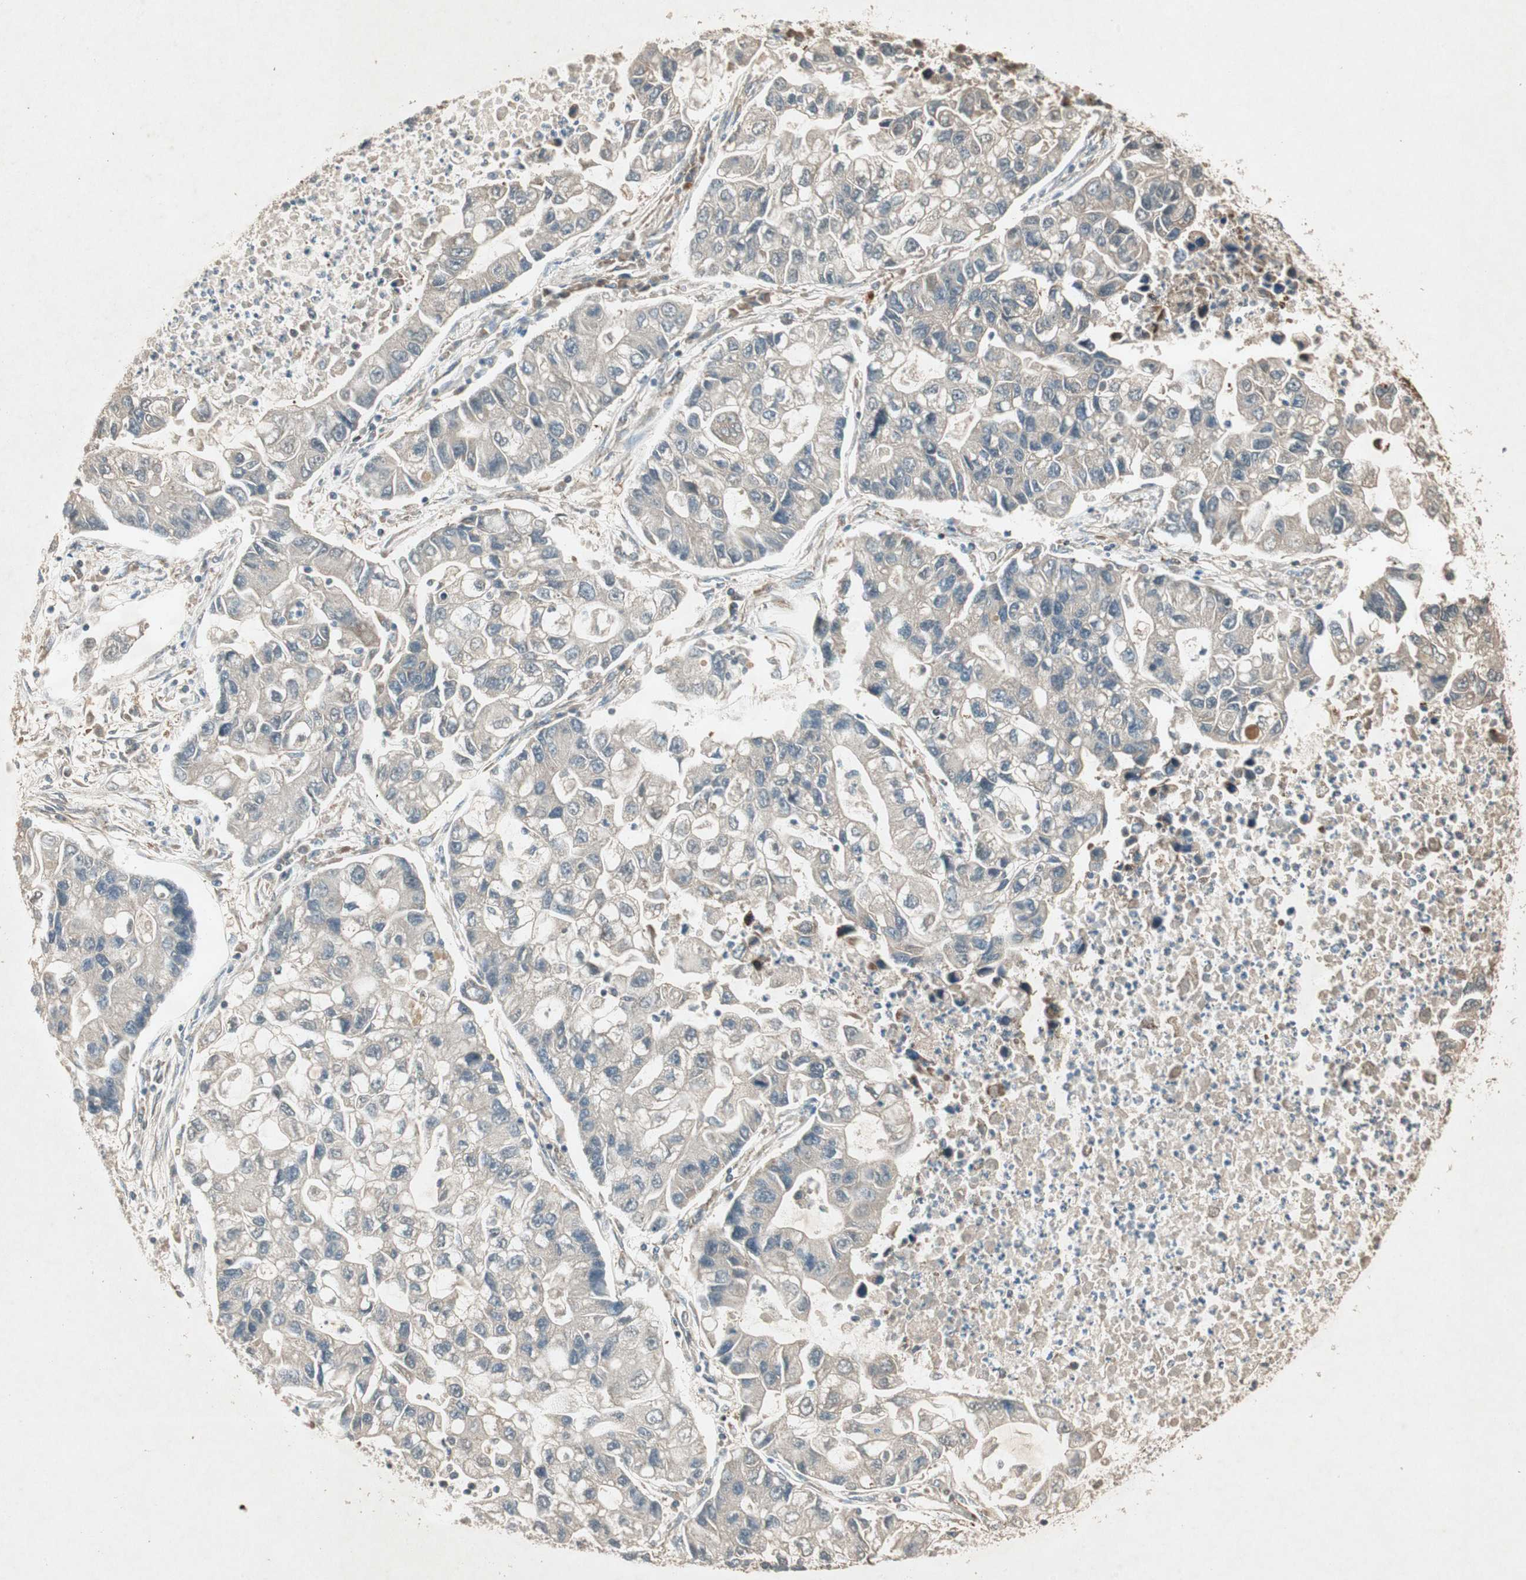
{"staining": {"intensity": "negative", "quantity": "none", "location": "none"}, "tissue": "lung cancer", "cell_type": "Tumor cells", "image_type": "cancer", "snomed": [{"axis": "morphology", "description": "Adenocarcinoma, NOS"}, {"axis": "topography", "description": "Lung"}], "caption": "Immunohistochemistry micrograph of lung cancer (adenocarcinoma) stained for a protein (brown), which reveals no positivity in tumor cells.", "gene": "USP2", "patient": {"sex": "female", "age": 51}}